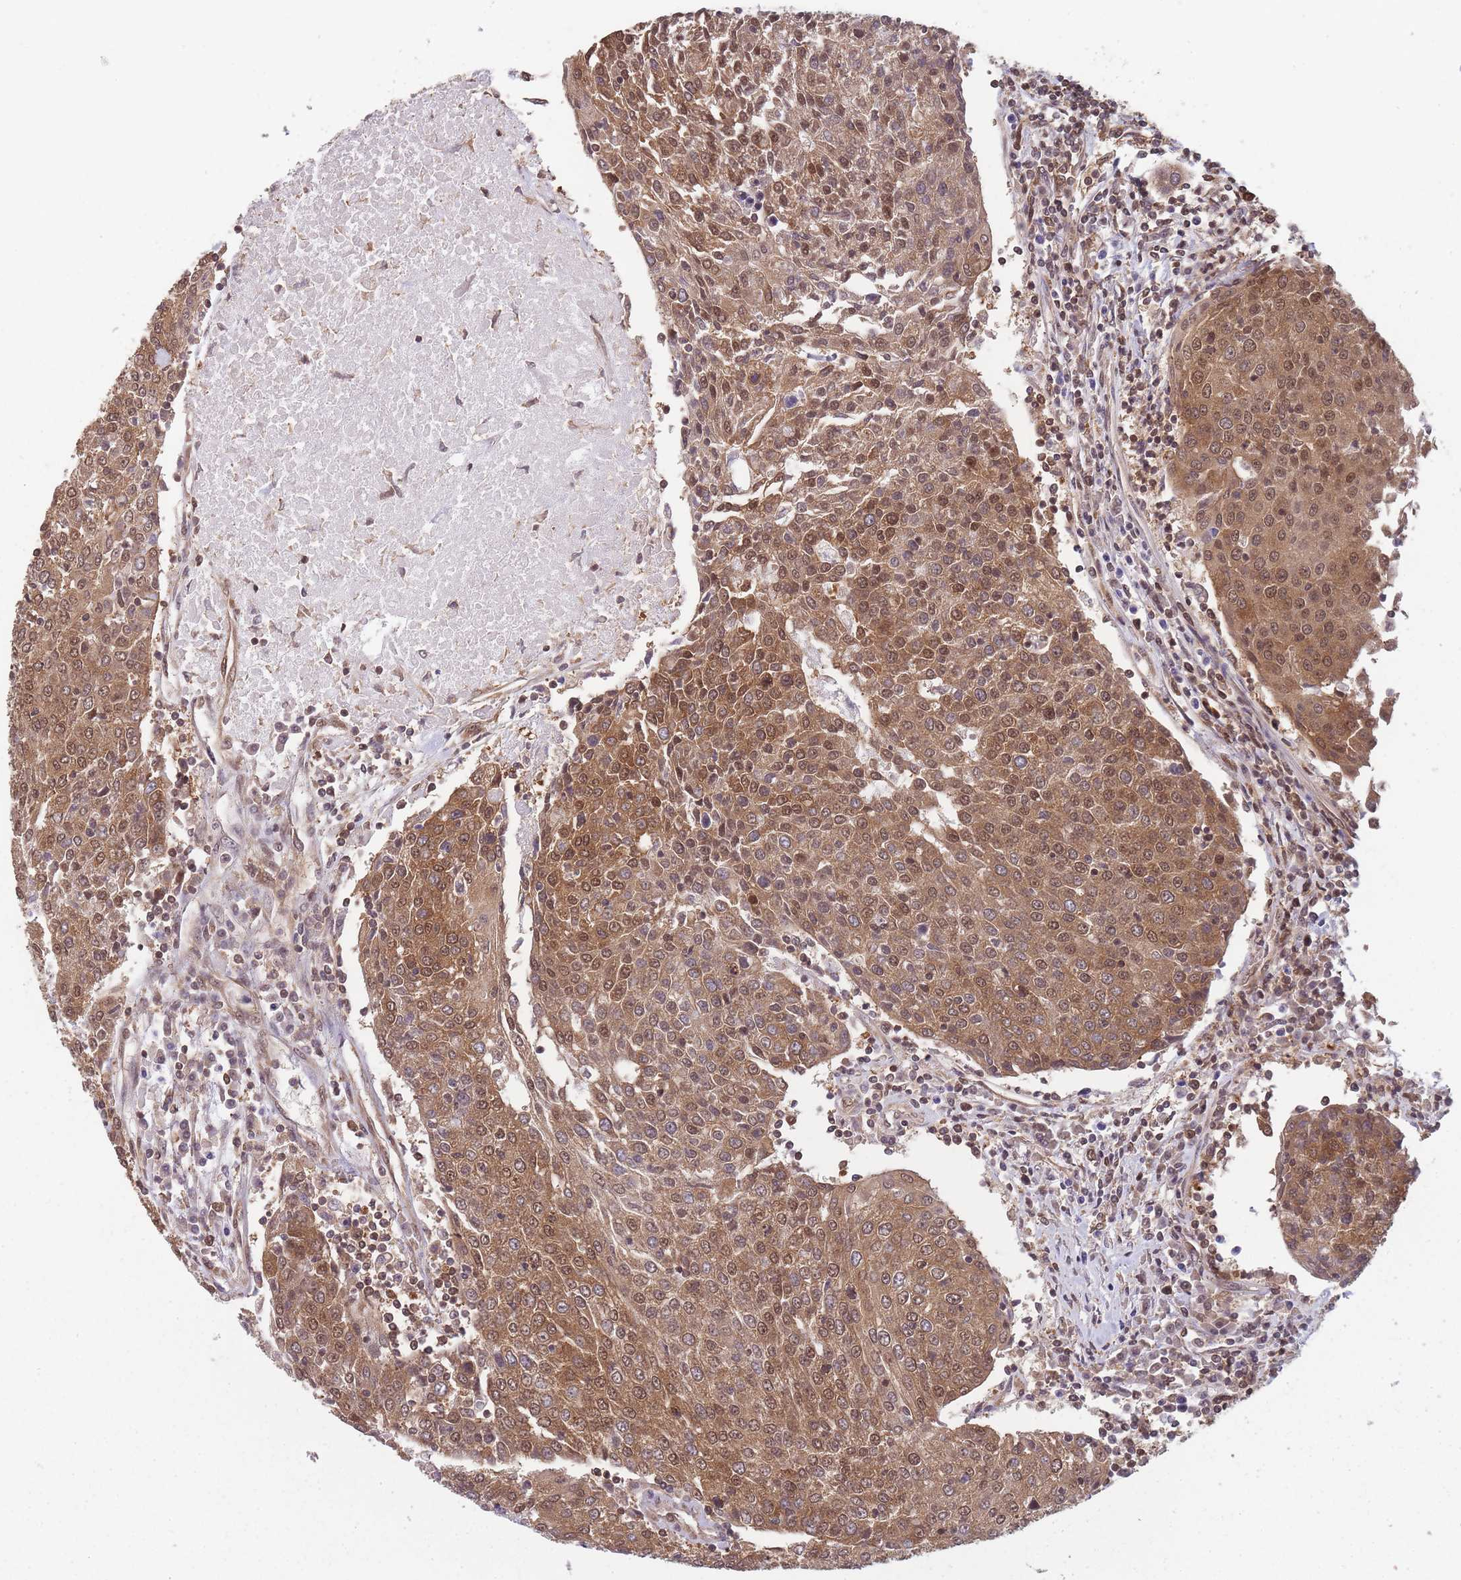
{"staining": {"intensity": "moderate", "quantity": ">75%", "location": "cytoplasmic/membranous,nuclear"}, "tissue": "urothelial cancer", "cell_type": "Tumor cells", "image_type": "cancer", "snomed": [{"axis": "morphology", "description": "Urothelial carcinoma, High grade"}, {"axis": "topography", "description": "Urinary bladder"}], "caption": "IHC staining of urothelial cancer, which reveals medium levels of moderate cytoplasmic/membranous and nuclear positivity in about >75% of tumor cells indicating moderate cytoplasmic/membranous and nuclear protein expression. The staining was performed using DAB (brown) for protein detection and nuclei were counterstained in hematoxylin (blue).", "gene": "PPP6R3", "patient": {"sex": "female", "age": 85}}